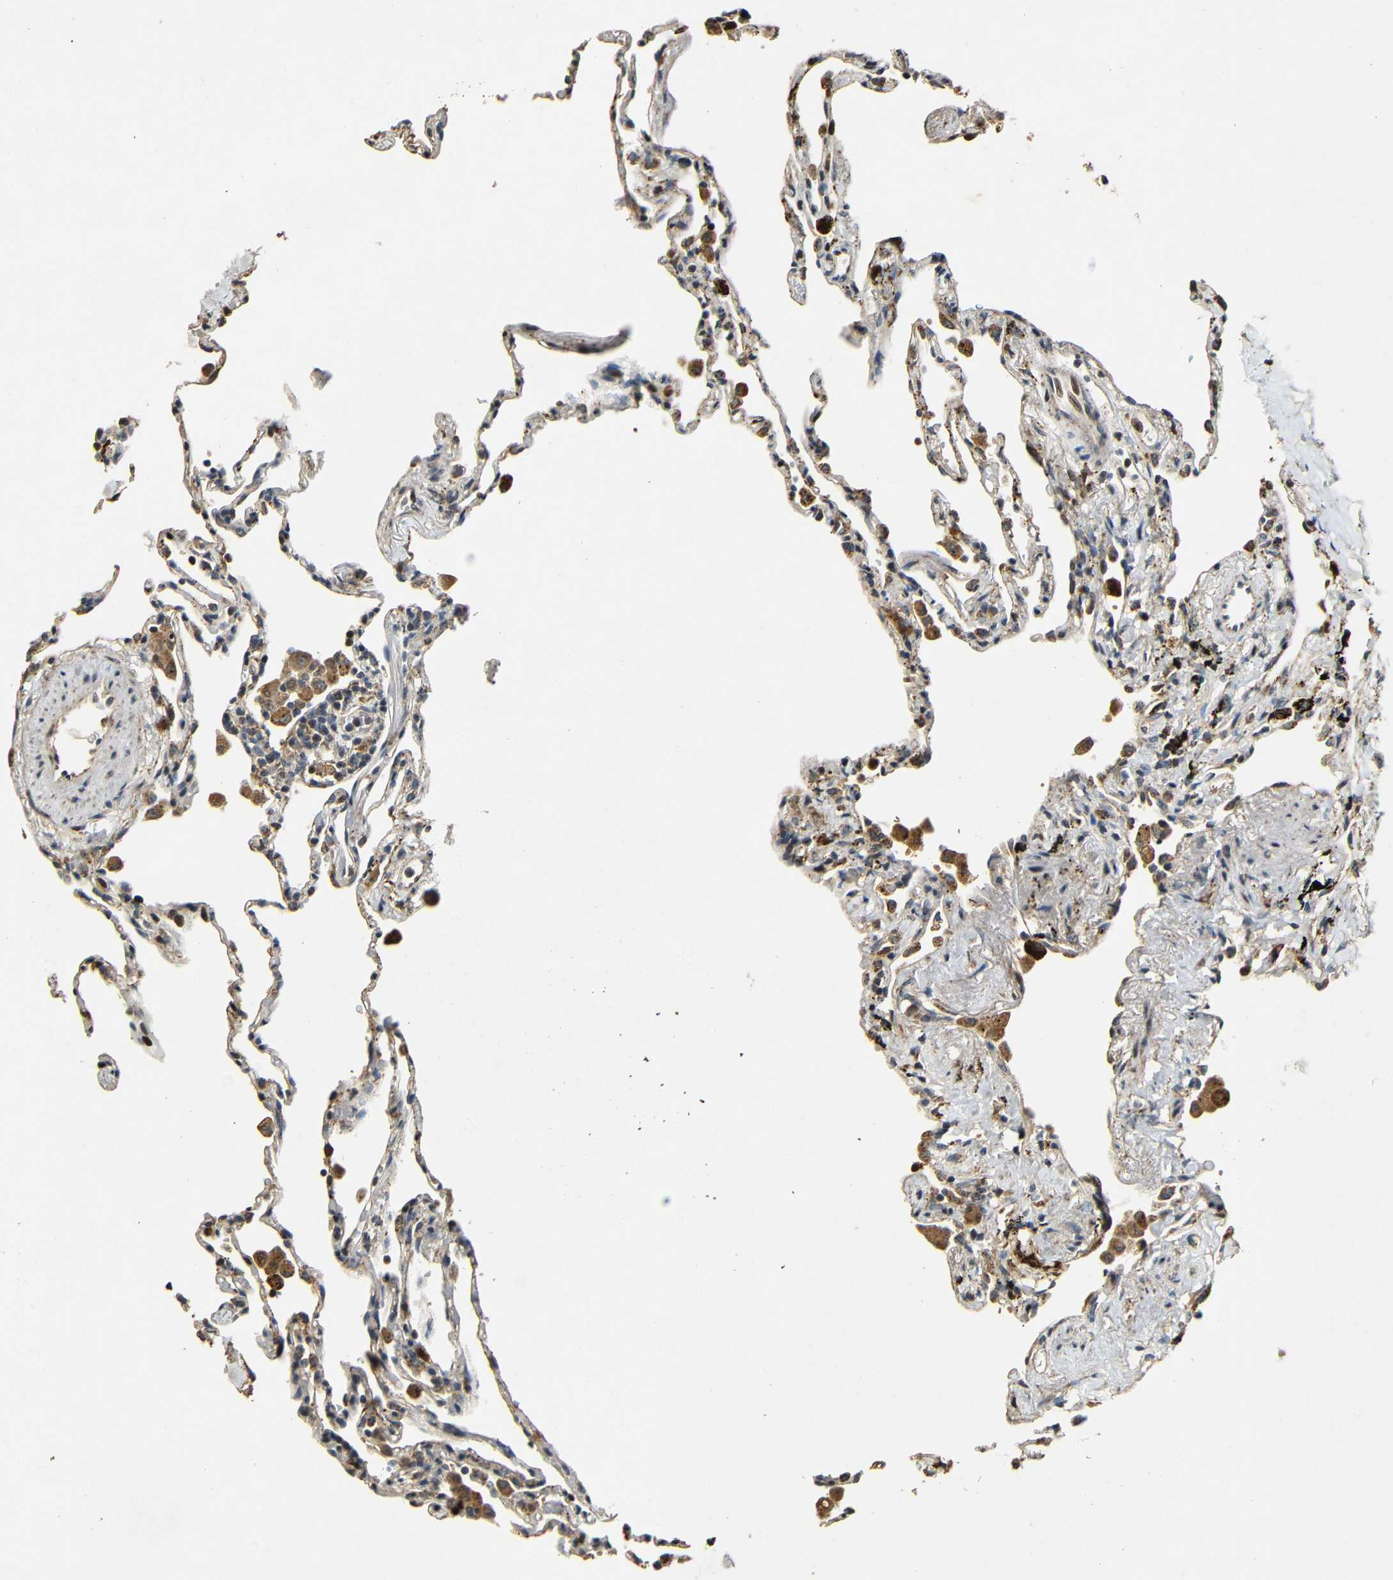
{"staining": {"intensity": "moderate", "quantity": "<25%", "location": "cytoplasmic/membranous,nuclear"}, "tissue": "lung", "cell_type": "Alveolar cells", "image_type": "normal", "snomed": [{"axis": "morphology", "description": "Normal tissue, NOS"}, {"axis": "topography", "description": "Lung"}], "caption": "Immunohistochemistry of benign human lung reveals low levels of moderate cytoplasmic/membranous,nuclear staining in about <25% of alveolar cells. (DAB (3,3'-diaminobenzidine) IHC, brown staining for protein, blue staining for nuclei).", "gene": "KAZALD1", "patient": {"sex": "male", "age": 59}}